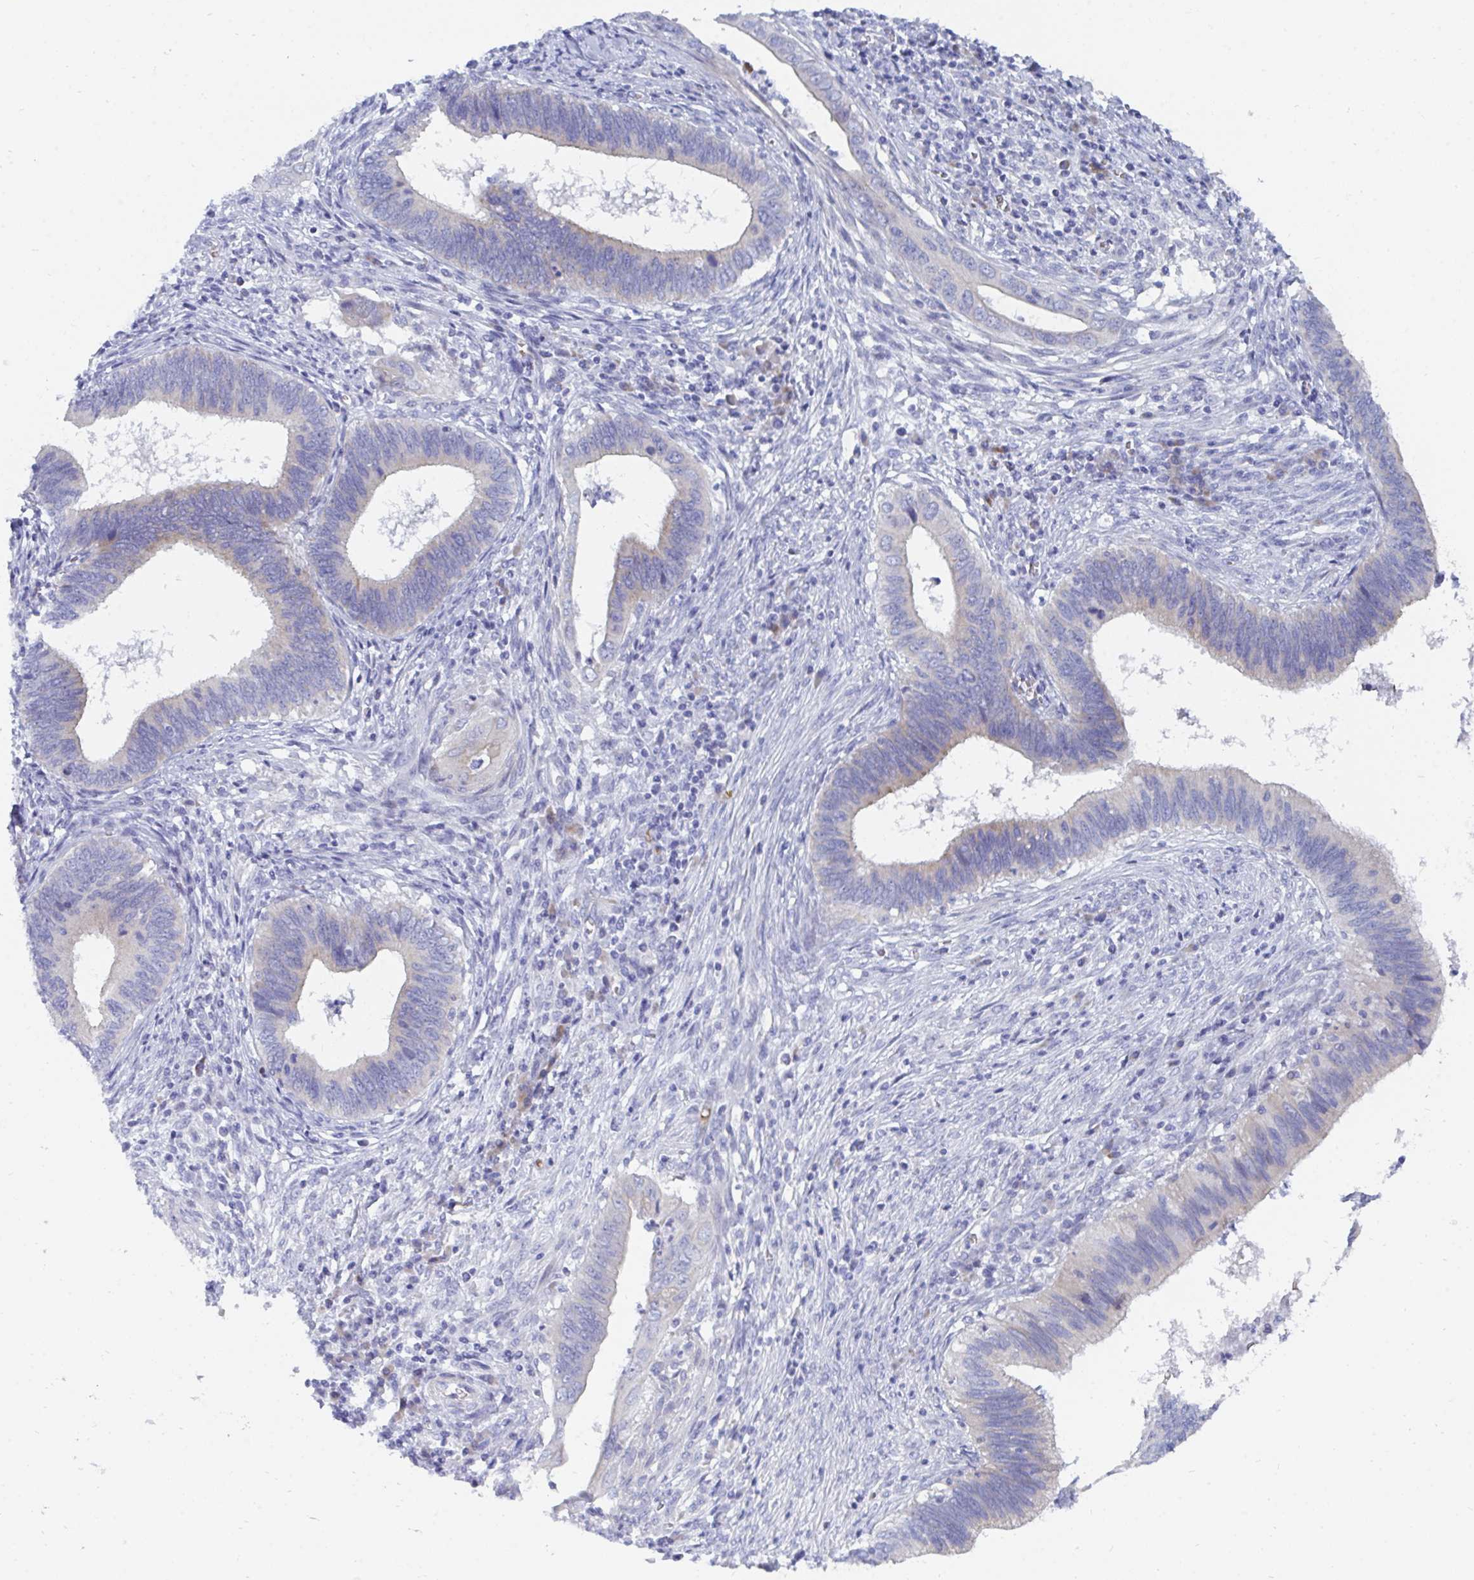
{"staining": {"intensity": "negative", "quantity": "none", "location": "none"}, "tissue": "cervical cancer", "cell_type": "Tumor cells", "image_type": "cancer", "snomed": [{"axis": "morphology", "description": "Adenocarcinoma, NOS"}, {"axis": "topography", "description": "Cervix"}], "caption": "Cervical cancer stained for a protein using immunohistochemistry shows no staining tumor cells.", "gene": "MROH2B", "patient": {"sex": "female", "age": 42}}